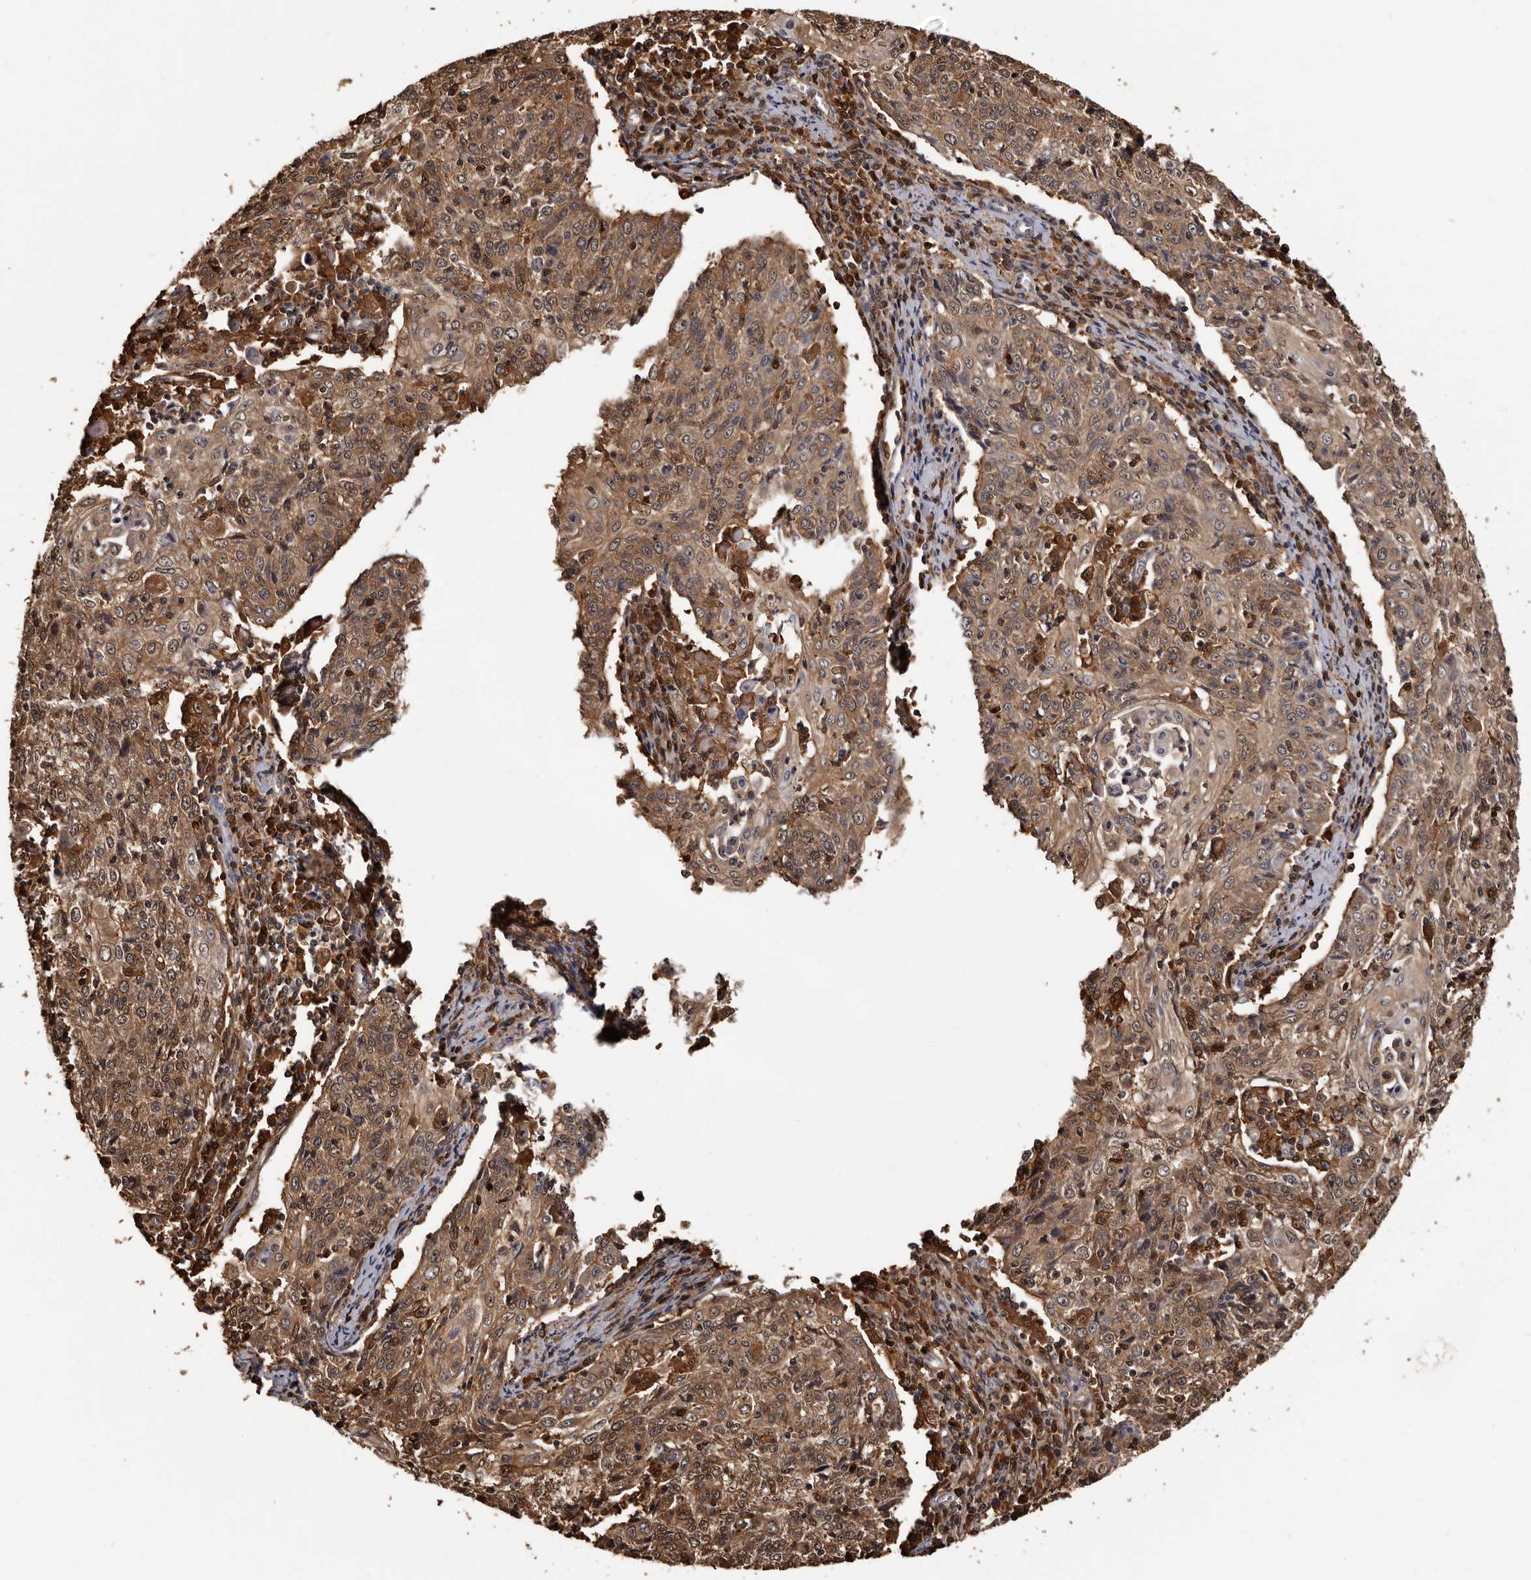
{"staining": {"intensity": "moderate", "quantity": ">75%", "location": "cytoplasmic/membranous"}, "tissue": "cervical cancer", "cell_type": "Tumor cells", "image_type": "cancer", "snomed": [{"axis": "morphology", "description": "Squamous cell carcinoma, NOS"}, {"axis": "topography", "description": "Cervix"}], "caption": "Squamous cell carcinoma (cervical) stained for a protein reveals moderate cytoplasmic/membranous positivity in tumor cells.", "gene": "DNPH1", "patient": {"sex": "female", "age": 48}}